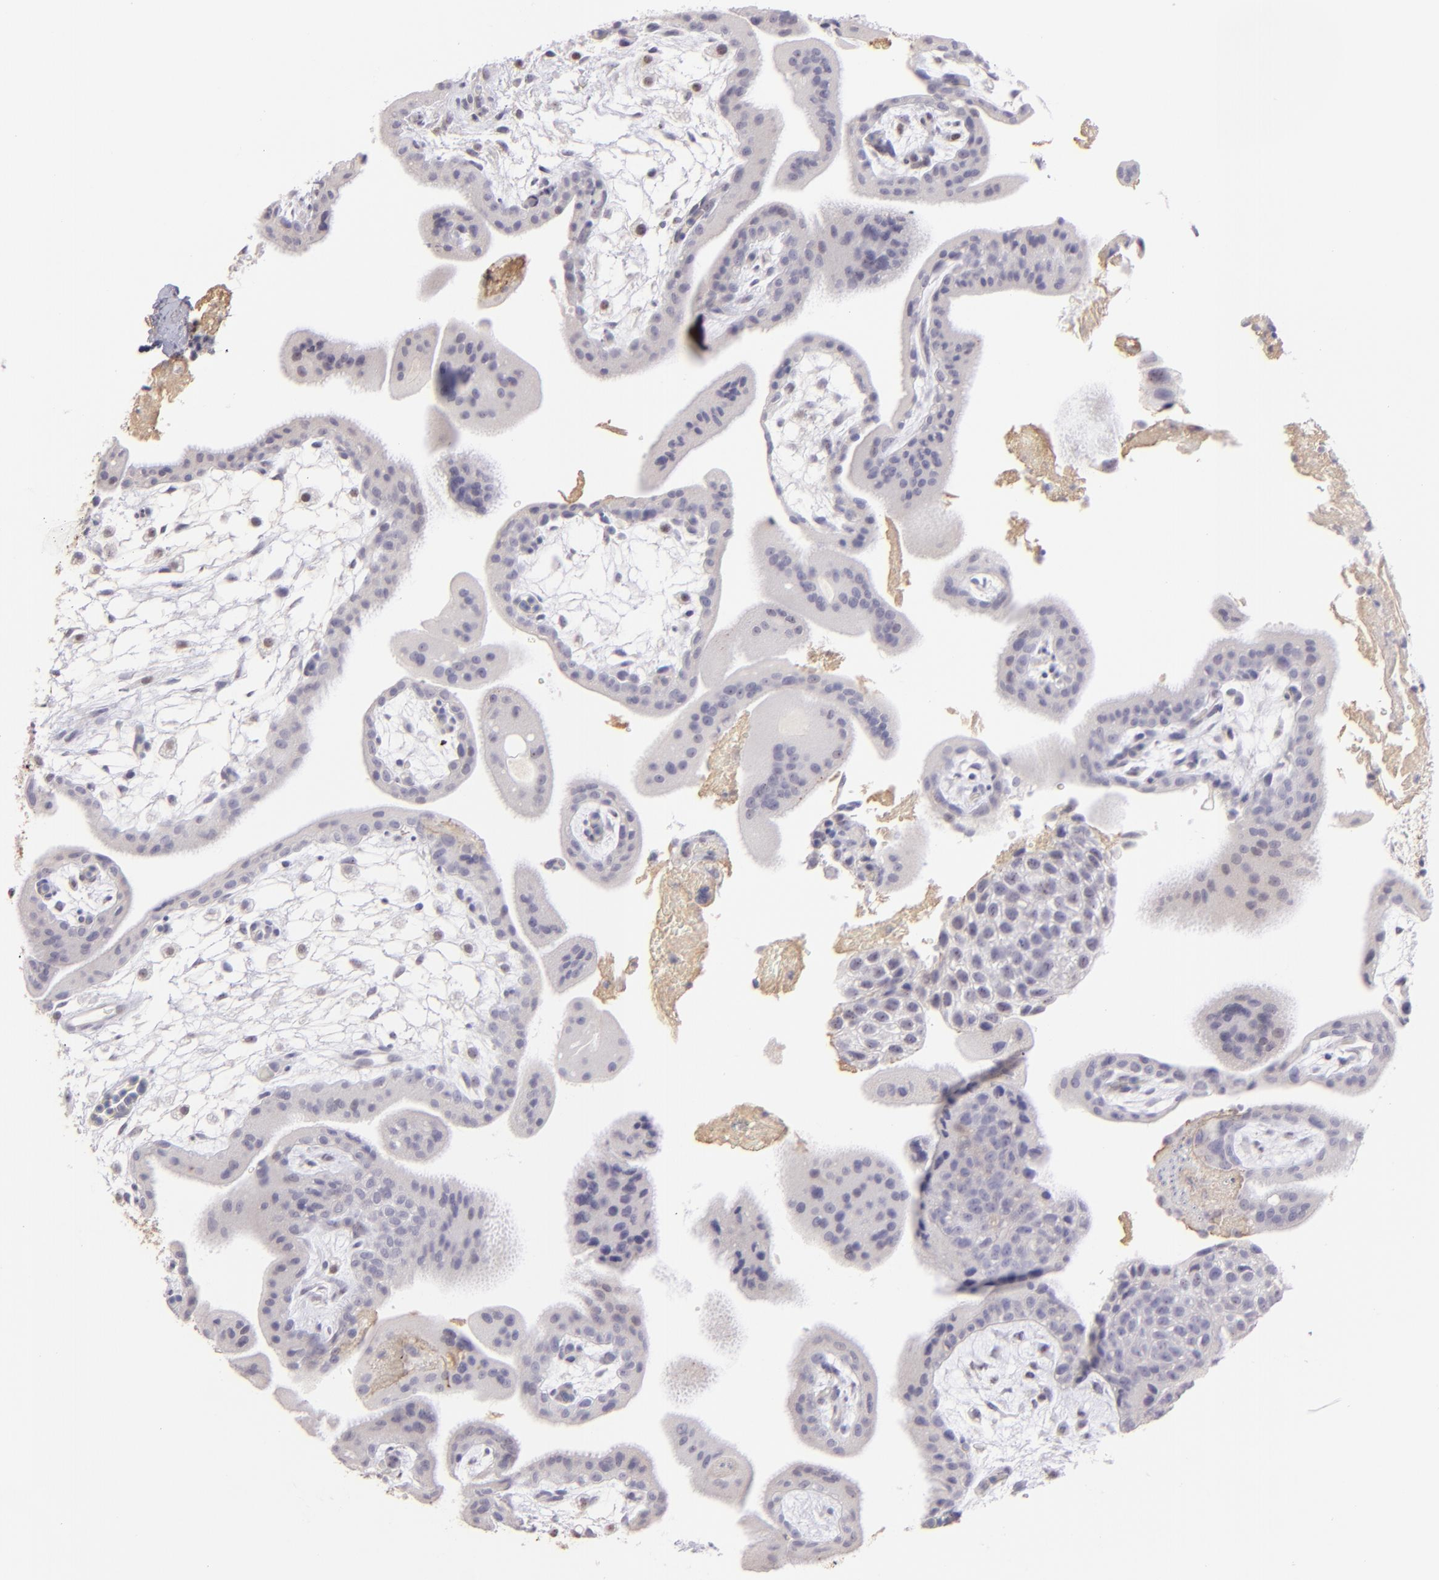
{"staining": {"intensity": "negative", "quantity": "none", "location": "none"}, "tissue": "placenta", "cell_type": "Decidual cells", "image_type": "normal", "snomed": [{"axis": "morphology", "description": "Normal tissue, NOS"}, {"axis": "topography", "description": "Placenta"}], "caption": "A micrograph of human placenta is negative for staining in decidual cells. (Stains: DAB (3,3'-diaminobenzidine) immunohistochemistry (IHC) with hematoxylin counter stain, Microscopy: brightfield microscopy at high magnification).", "gene": "MAGEA1", "patient": {"sex": "female", "age": 35}}